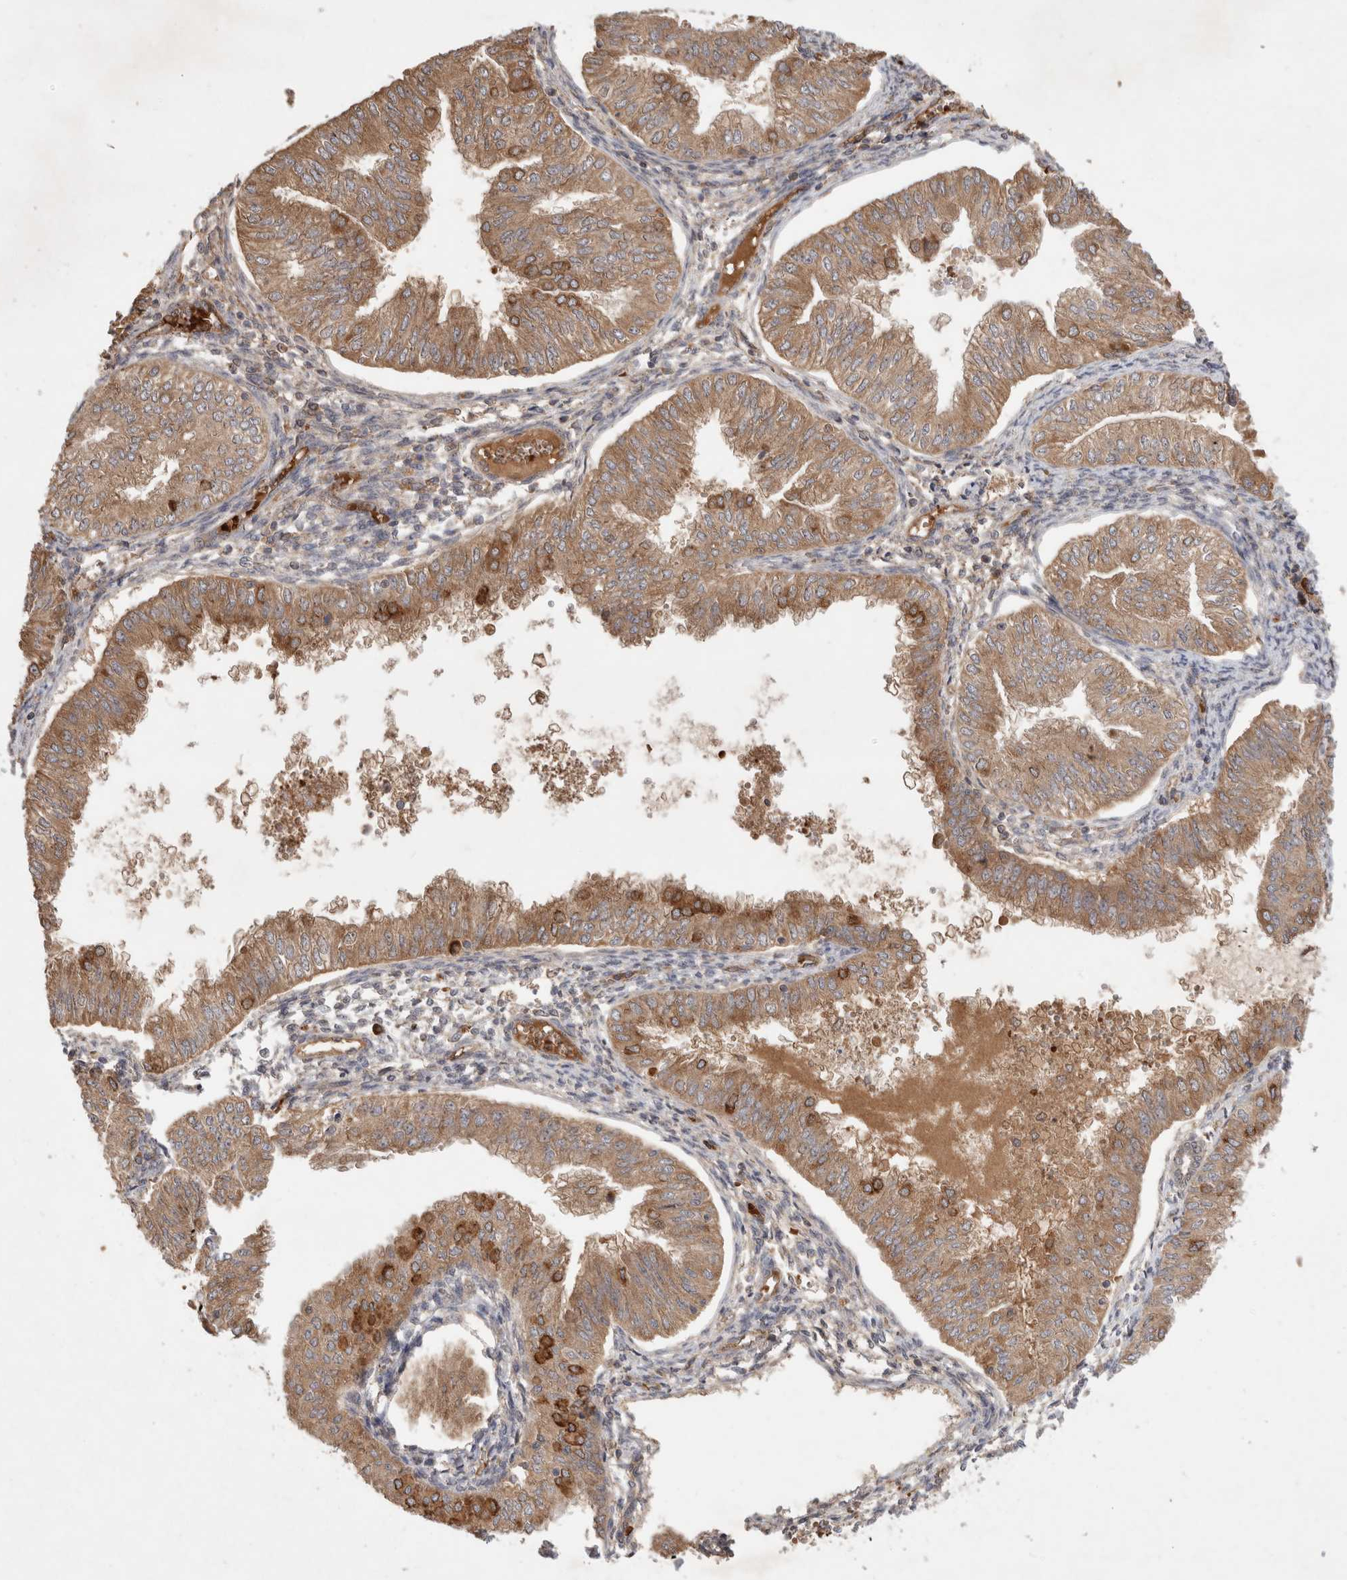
{"staining": {"intensity": "moderate", "quantity": ">75%", "location": "cytoplasmic/membranous"}, "tissue": "endometrial cancer", "cell_type": "Tumor cells", "image_type": "cancer", "snomed": [{"axis": "morphology", "description": "Normal tissue, NOS"}, {"axis": "morphology", "description": "Adenocarcinoma, NOS"}, {"axis": "topography", "description": "Endometrium"}], "caption": "A medium amount of moderate cytoplasmic/membranous expression is seen in about >75% of tumor cells in endometrial adenocarcinoma tissue.", "gene": "FAM221A", "patient": {"sex": "female", "age": 53}}